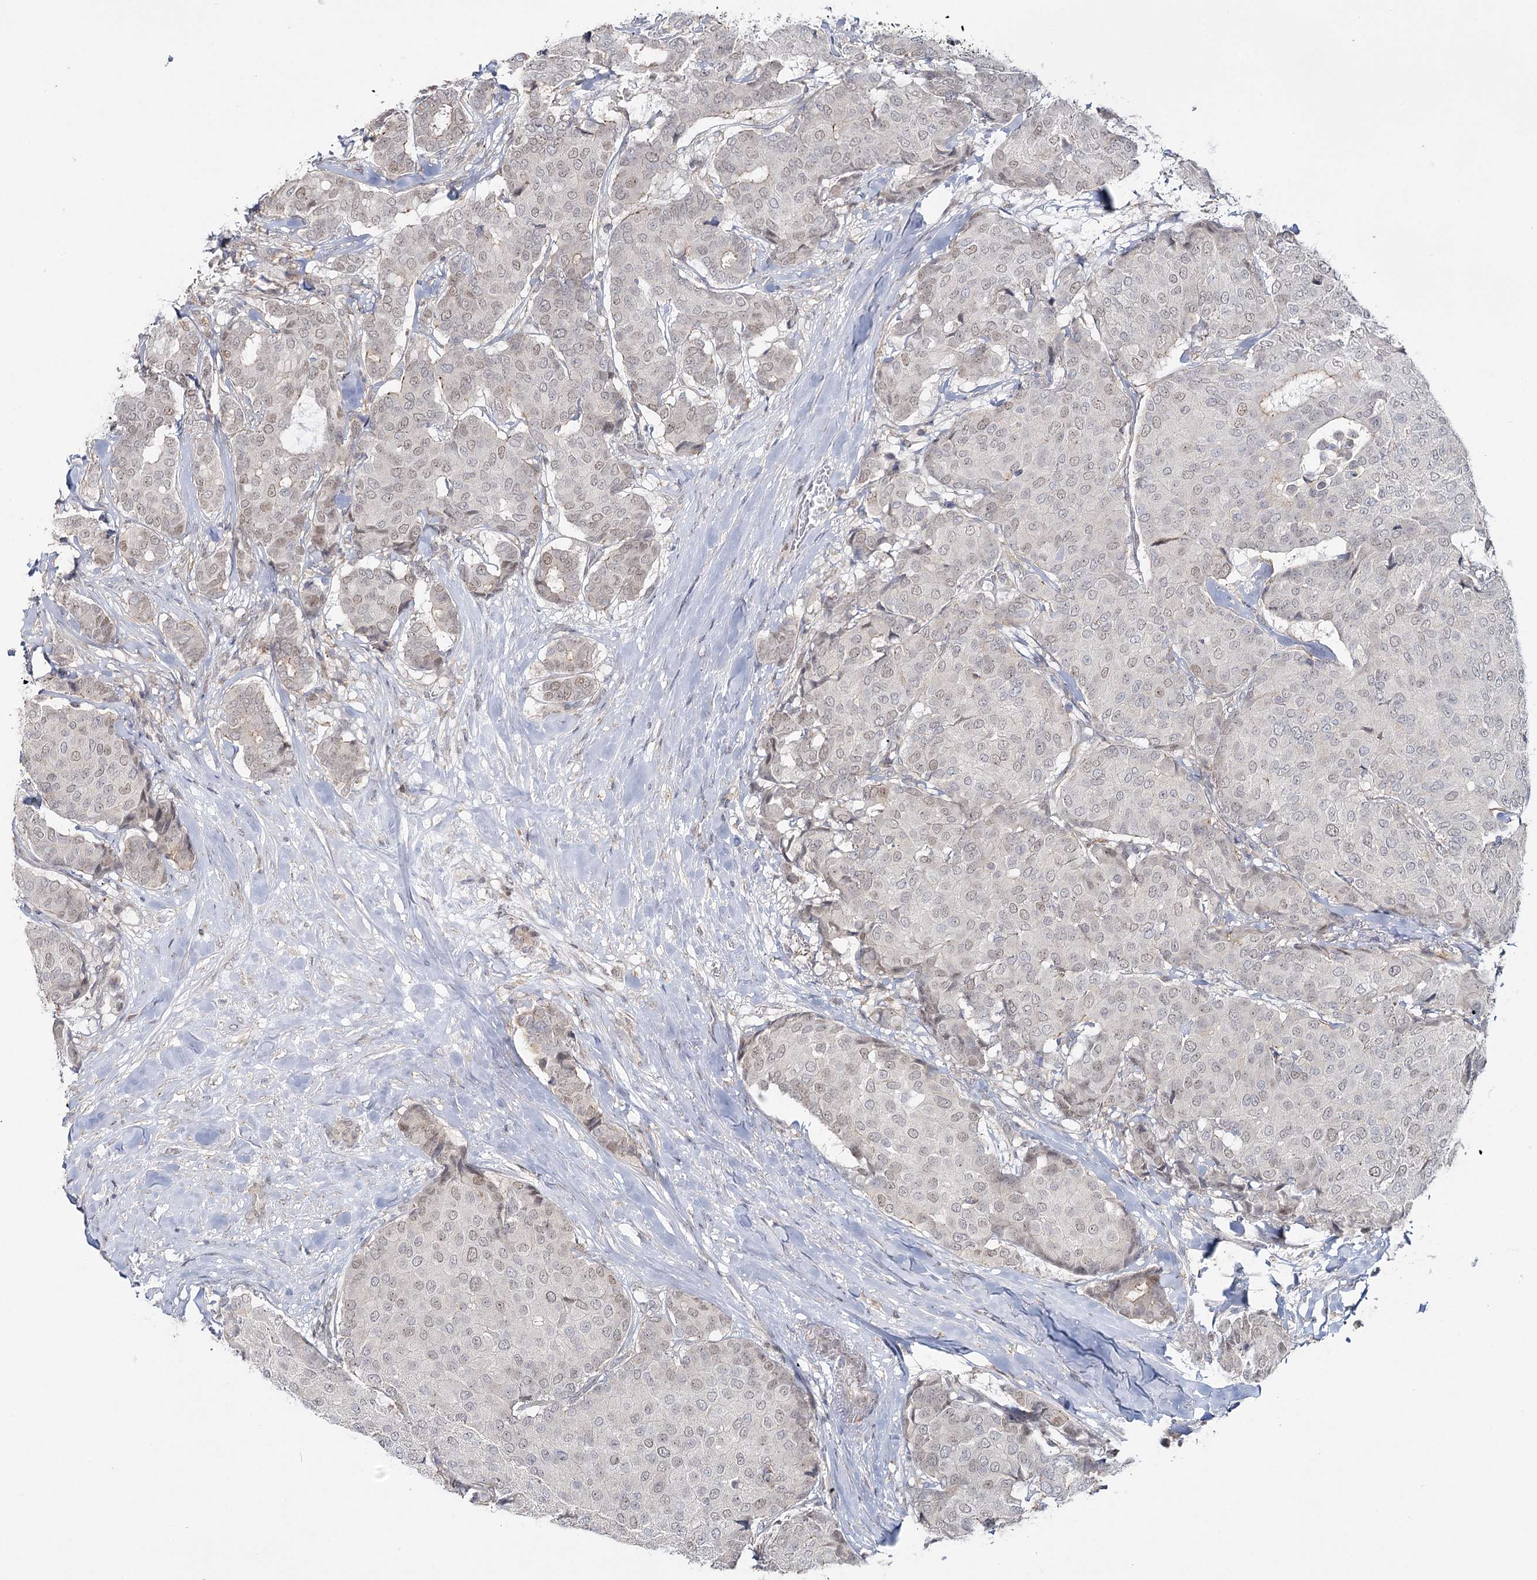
{"staining": {"intensity": "negative", "quantity": "none", "location": "none"}, "tissue": "breast cancer", "cell_type": "Tumor cells", "image_type": "cancer", "snomed": [{"axis": "morphology", "description": "Duct carcinoma"}, {"axis": "topography", "description": "Breast"}], "caption": "Tumor cells show no significant protein expression in breast cancer (infiltrating ductal carcinoma).", "gene": "ZC3H8", "patient": {"sex": "female", "age": 75}}